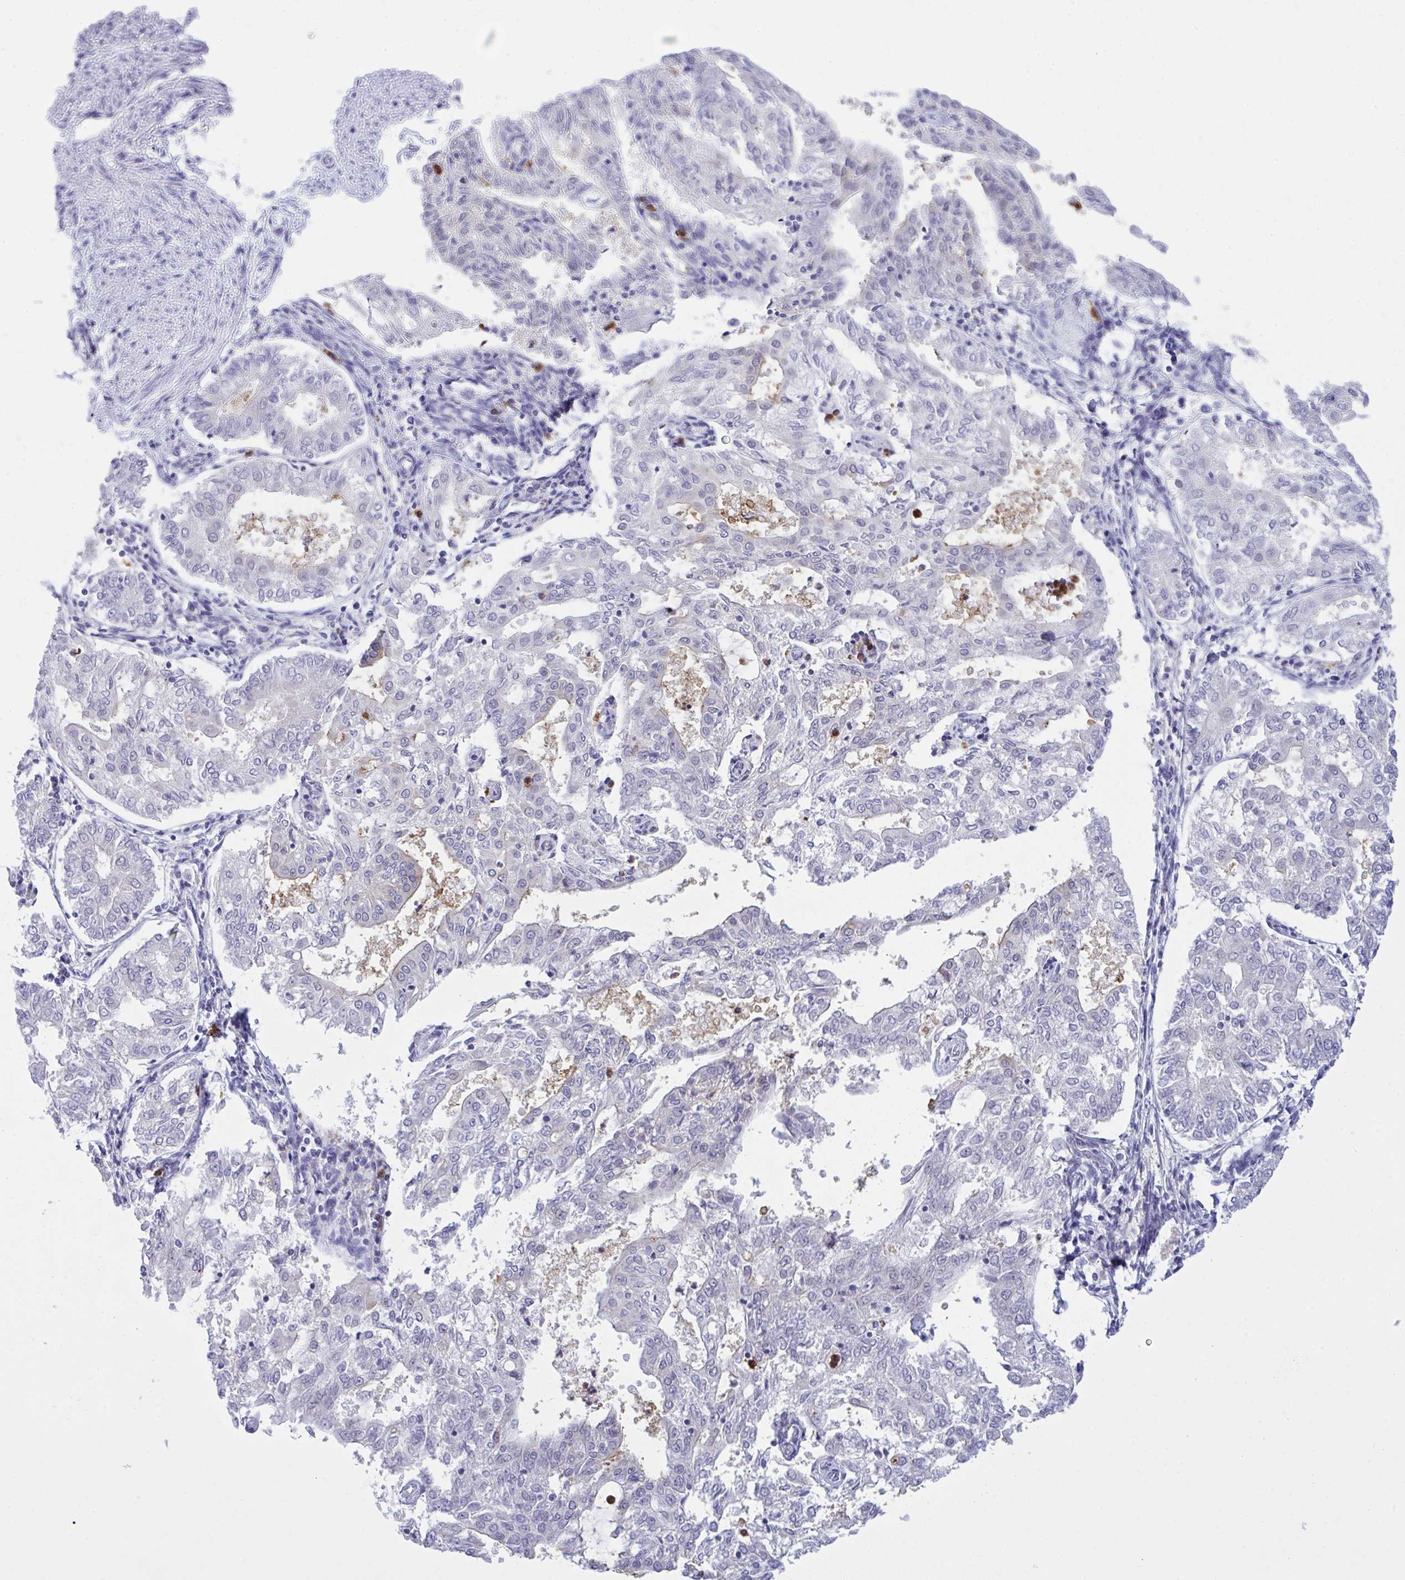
{"staining": {"intensity": "negative", "quantity": "none", "location": "none"}, "tissue": "endometrial cancer", "cell_type": "Tumor cells", "image_type": "cancer", "snomed": [{"axis": "morphology", "description": "Adenocarcinoma, NOS"}, {"axis": "topography", "description": "Endometrium"}], "caption": "The image demonstrates no staining of tumor cells in adenocarcinoma (endometrial).", "gene": "ZNF554", "patient": {"sex": "female", "age": 68}}